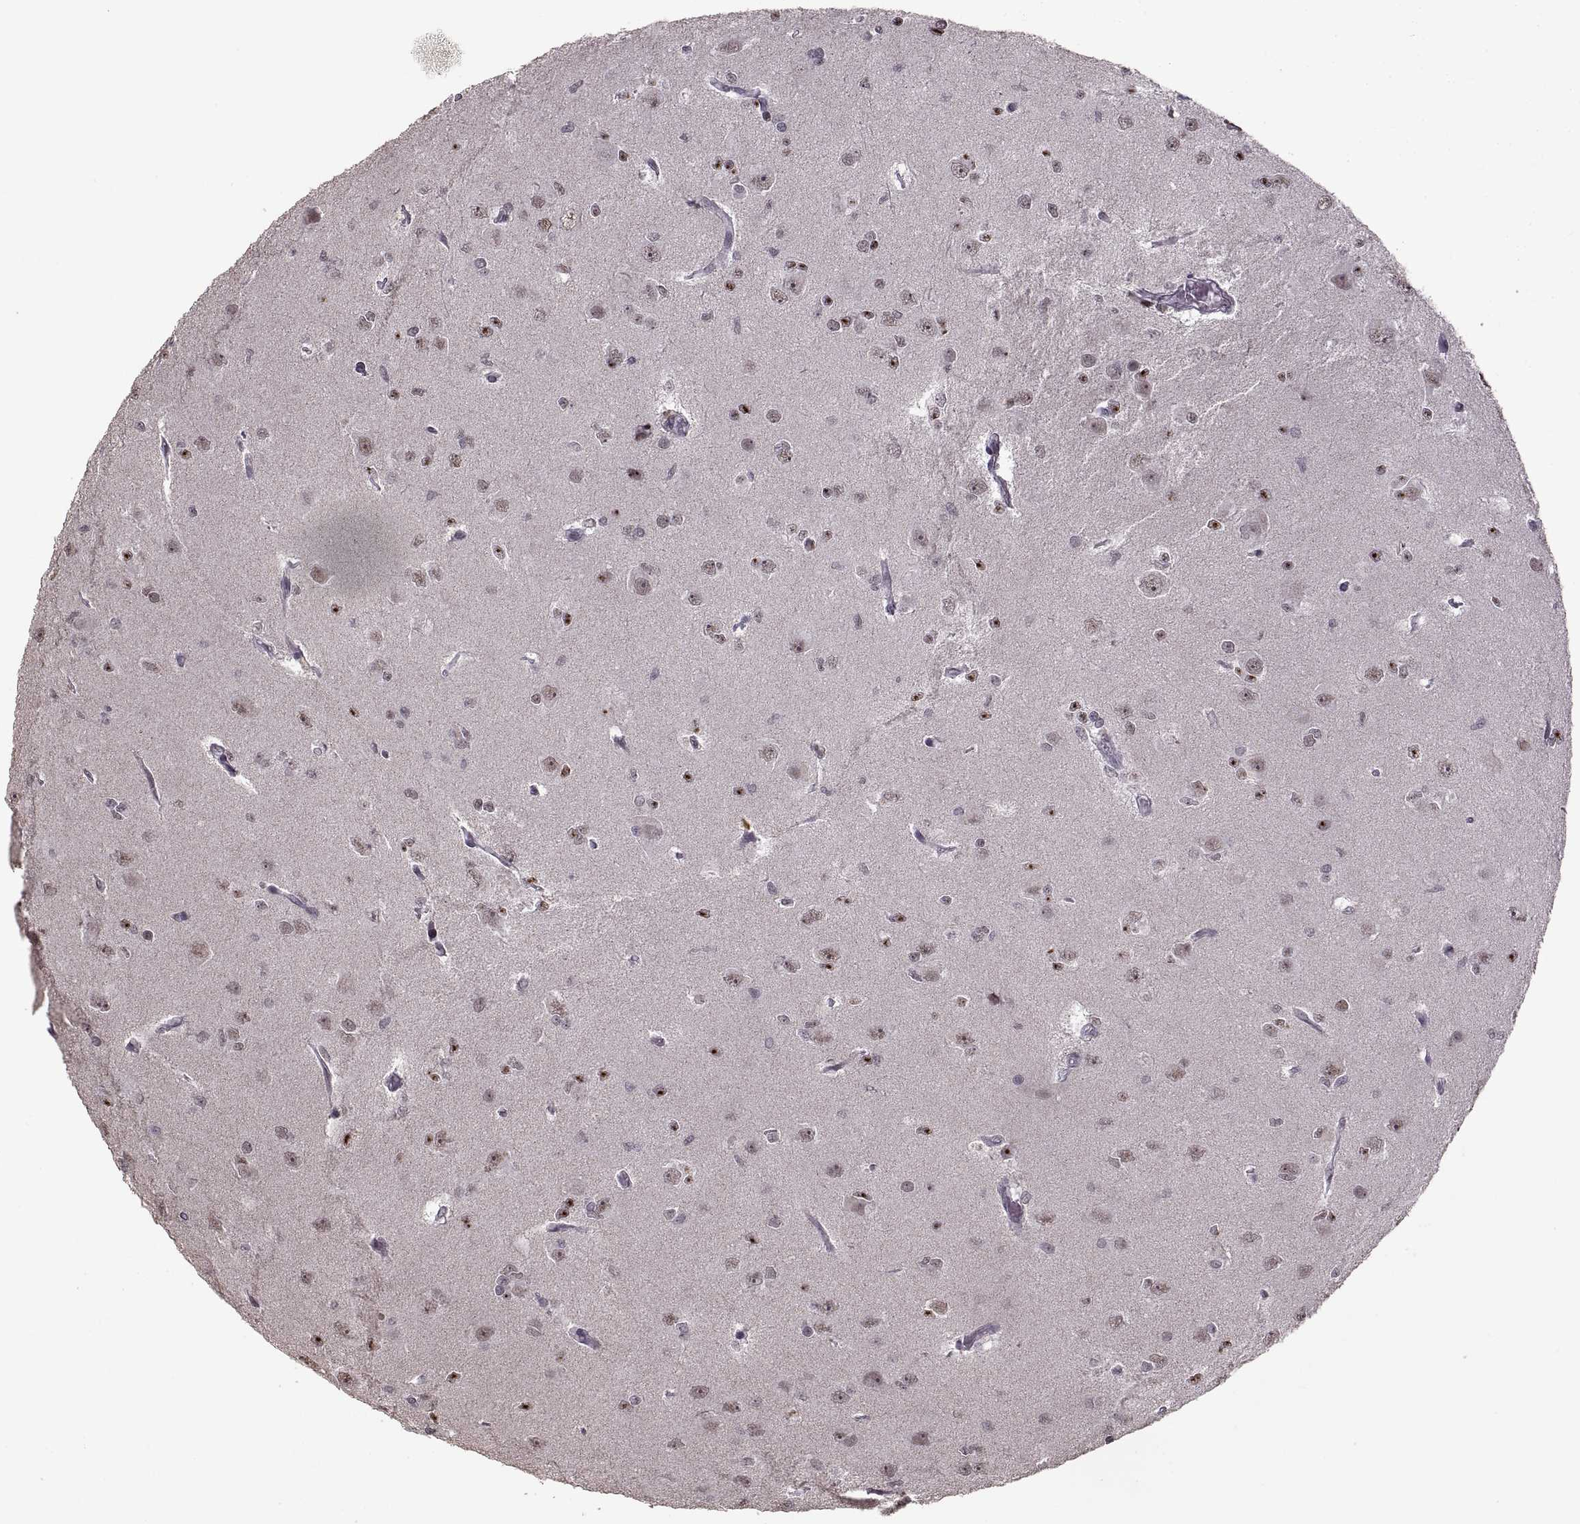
{"staining": {"intensity": "moderate", "quantity": "<25%", "location": "nuclear"}, "tissue": "glioma", "cell_type": "Tumor cells", "image_type": "cancer", "snomed": [{"axis": "morphology", "description": "Glioma, malignant, Low grade"}, {"axis": "topography", "description": "Brain"}], "caption": "Protein staining of malignant low-grade glioma tissue displays moderate nuclear positivity in about <25% of tumor cells.", "gene": "PALS1", "patient": {"sex": "male", "age": 27}}